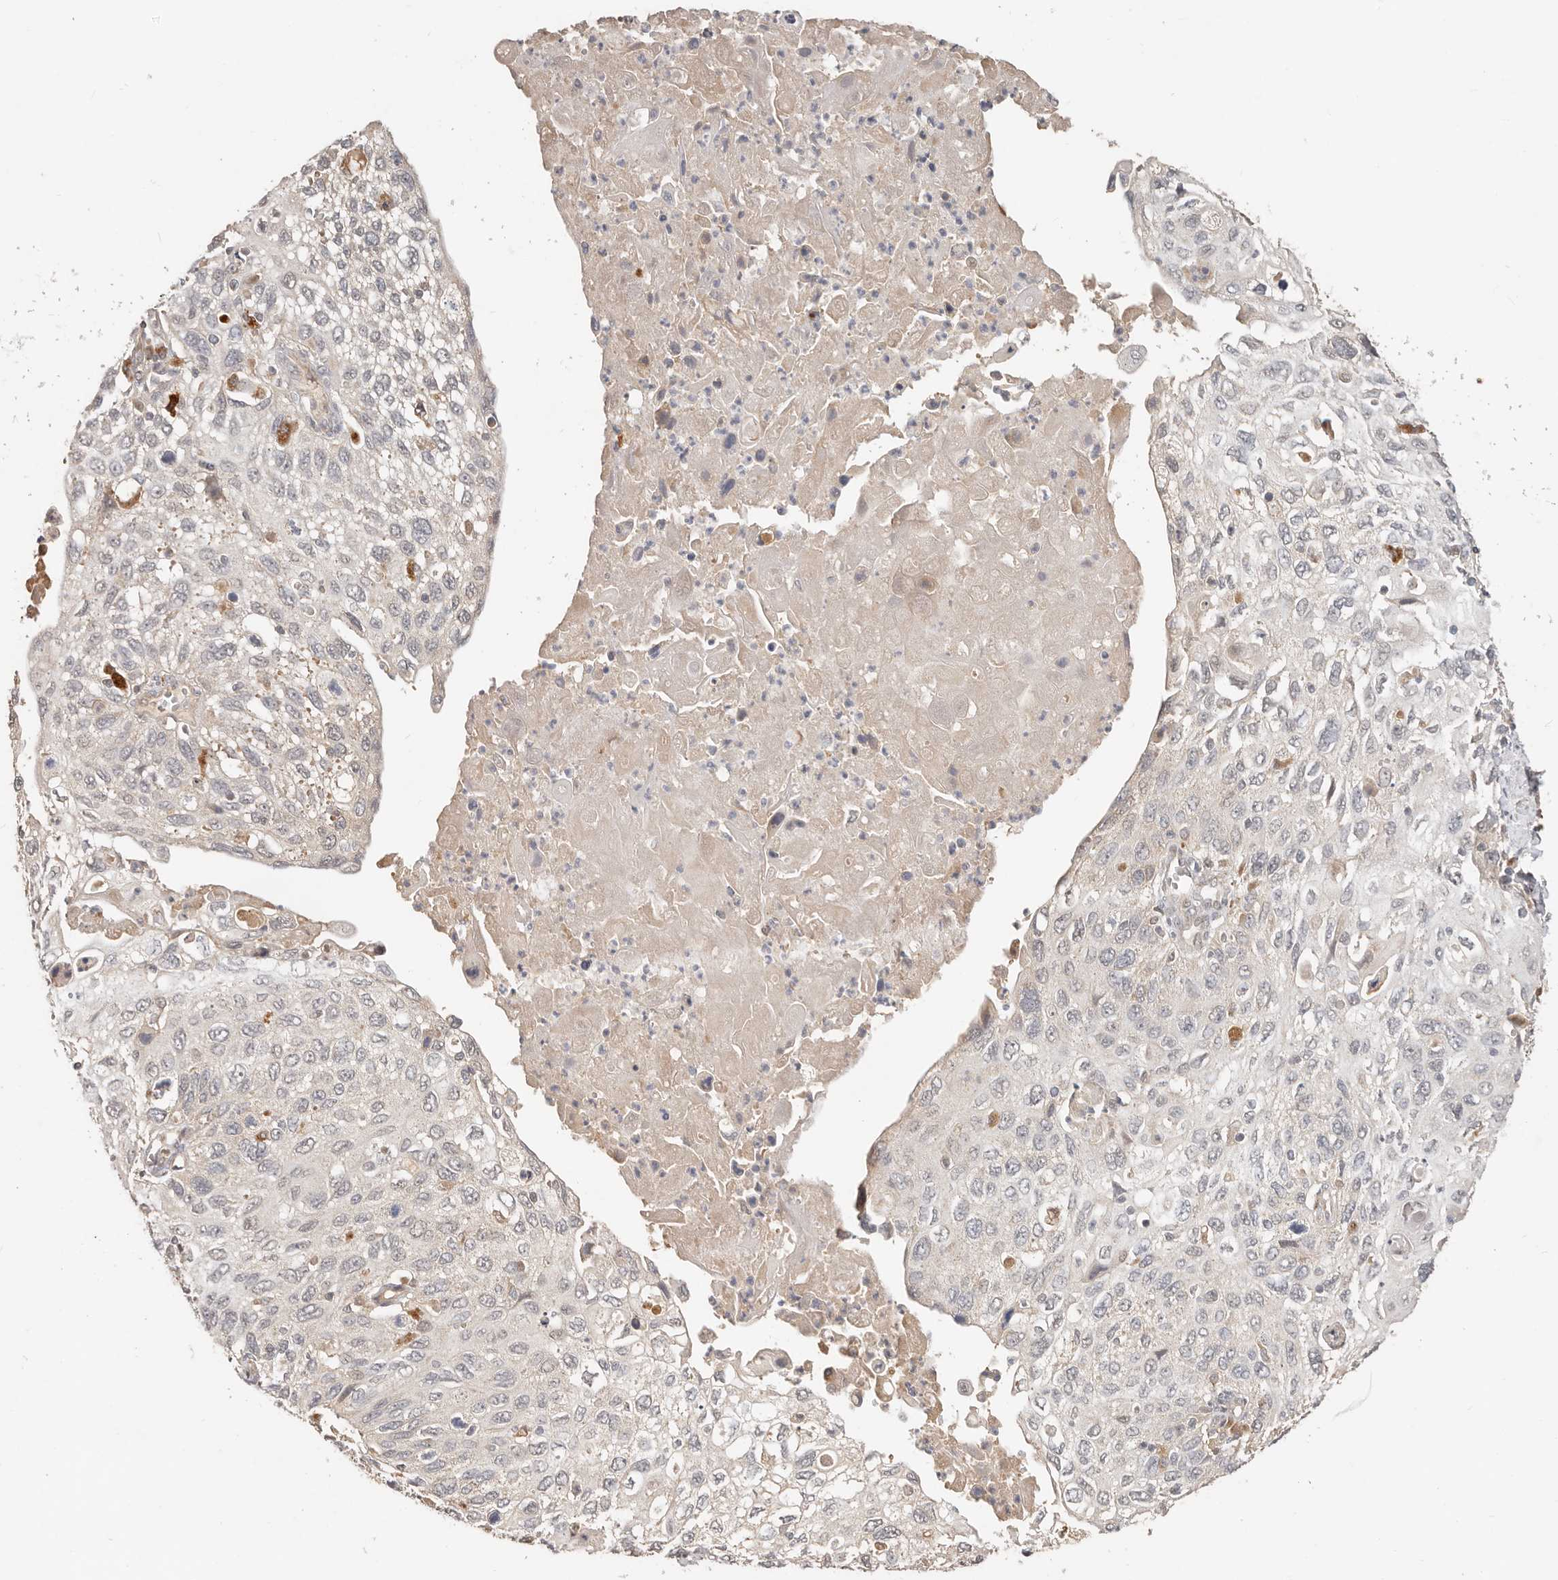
{"staining": {"intensity": "negative", "quantity": "none", "location": "none"}, "tissue": "cervical cancer", "cell_type": "Tumor cells", "image_type": "cancer", "snomed": [{"axis": "morphology", "description": "Squamous cell carcinoma, NOS"}, {"axis": "topography", "description": "Cervix"}], "caption": "This histopathology image is of cervical cancer stained with immunohistochemistry to label a protein in brown with the nuclei are counter-stained blue. There is no positivity in tumor cells.", "gene": "MTFR2", "patient": {"sex": "female", "age": 70}}